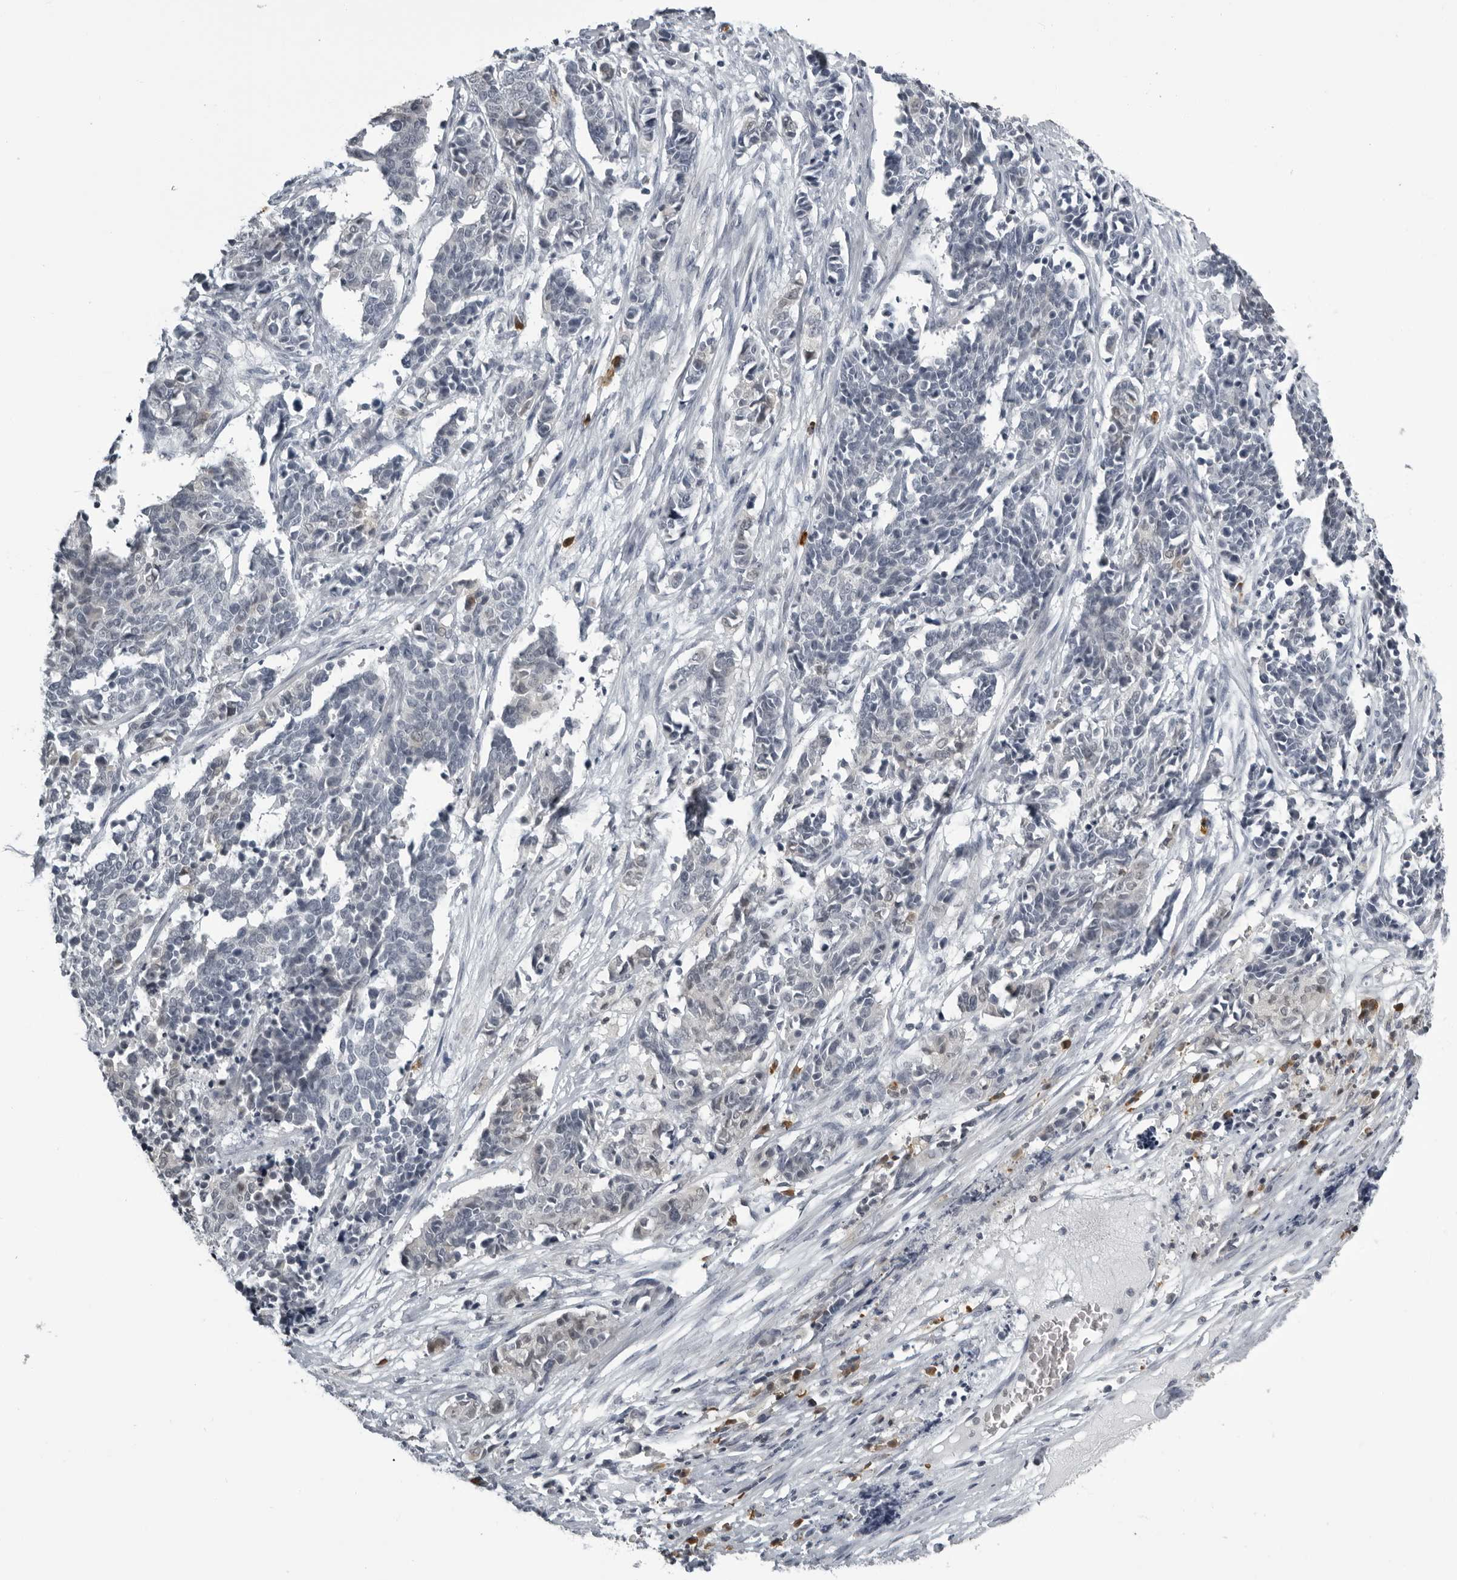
{"staining": {"intensity": "negative", "quantity": "none", "location": "none"}, "tissue": "cervical cancer", "cell_type": "Tumor cells", "image_type": "cancer", "snomed": [{"axis": "morphology", "description": "Normal tissue, NOS"}, {"axis": "morphology", "description": "Squamous cell carcinoma, NOS"}, {"axis": "topography", "description": "Cervix"}], "caption": "High power microscopy histopathology image of an immunohistochemistry (IHC) image of cervical squamous cell carcinoma, revealing no significant expression in tumor cells.", "gene": "RTCA", "patient": {"sex": "female", "age": 35}}